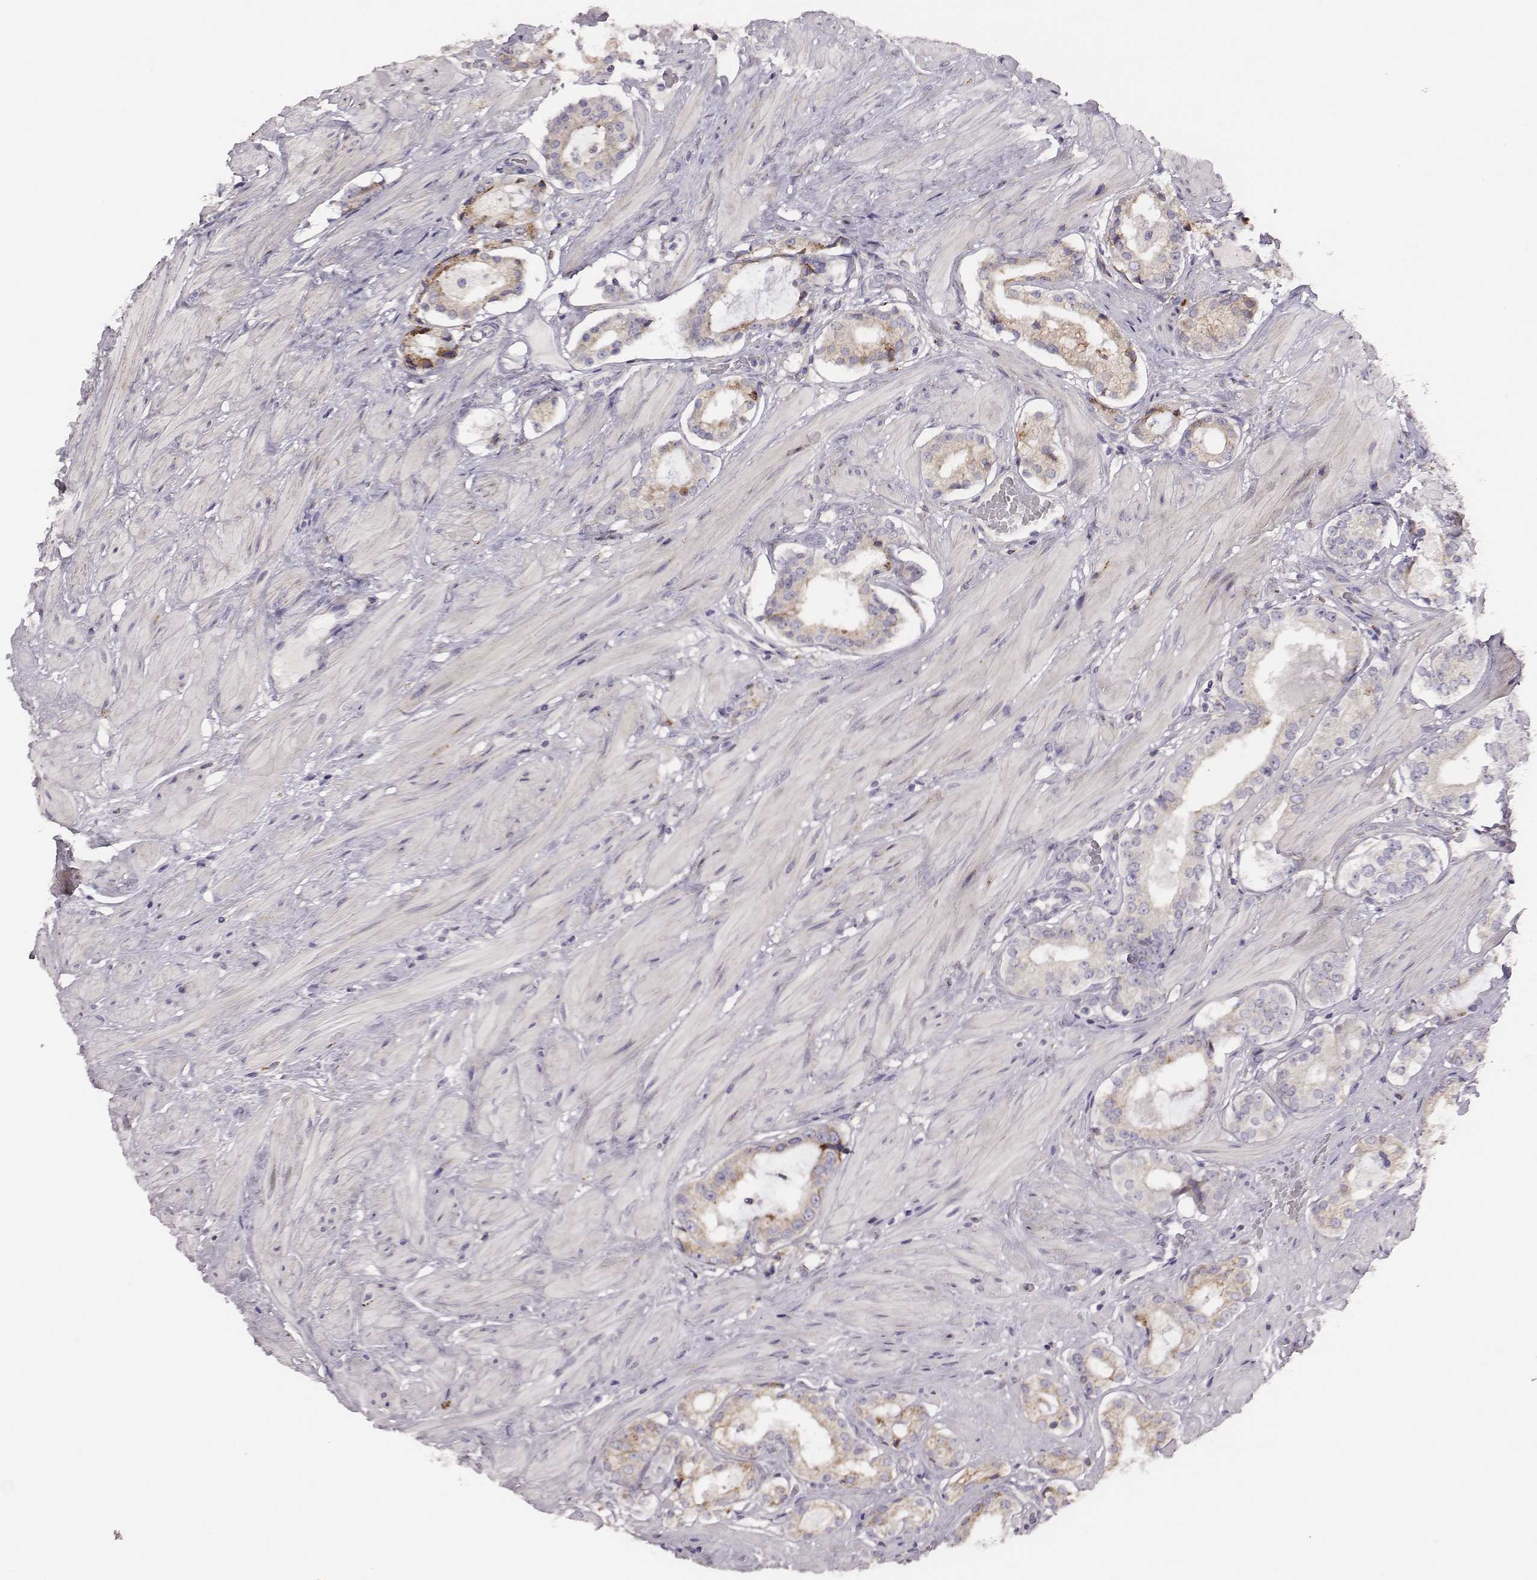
{"staining": {"intensity": "moderate", "quantity": "<25%", "location": "cytoplasmic/membranous"}, "tissue": "prostate cancer", "cell_type": "Tumor cells", "image_type": "cancer", "snomed": [{"axis": "morphology", "description": "Adenocarcinoma, Low grade"}, {"axis": "topography", "description": "Prostate"}], "caption": "Prostate cancer (adenocarcinoma (low-grade)) tissue reveals moderate cytoplasmic/membranous staining in about <25% of tumor cells", "gene": "SELENOI", "patient": {"sex": "male", "age": 60}}